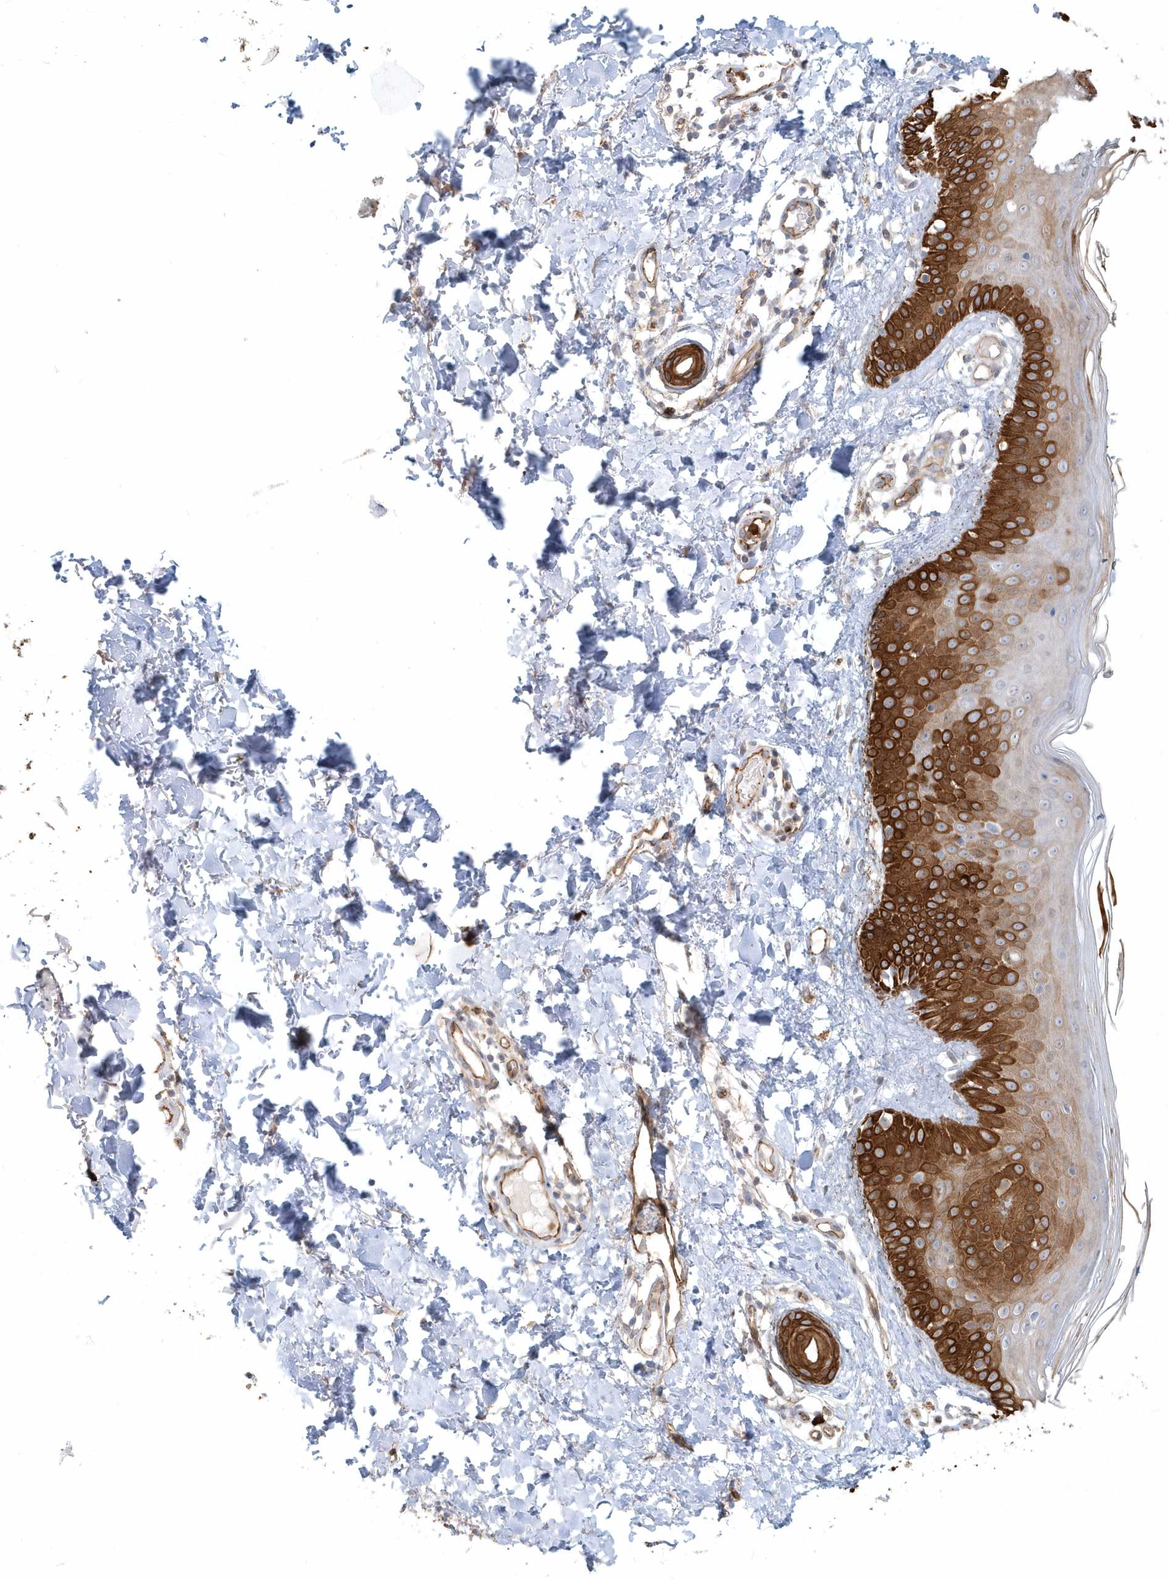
{"staining": {"intensity": "negative", "quantity": "none", "location": "none"}, "tissue": "skin", "cell_type": "Fibroblasts", "image_type": "normal", "snomed": [{"axis": "morphology", "description": "Normal tissue, NOS"}, {"axis": "topography", "description": "Skin"}], "caption": "A micrograph of human skin is negative for staining in fibroblasts. (DAB immunohistochemistry (IHC) visualized using brightfield microscopy, high magnification).", "gene": "DNAH1", "patient": {"sex": "male", "age": 52}}